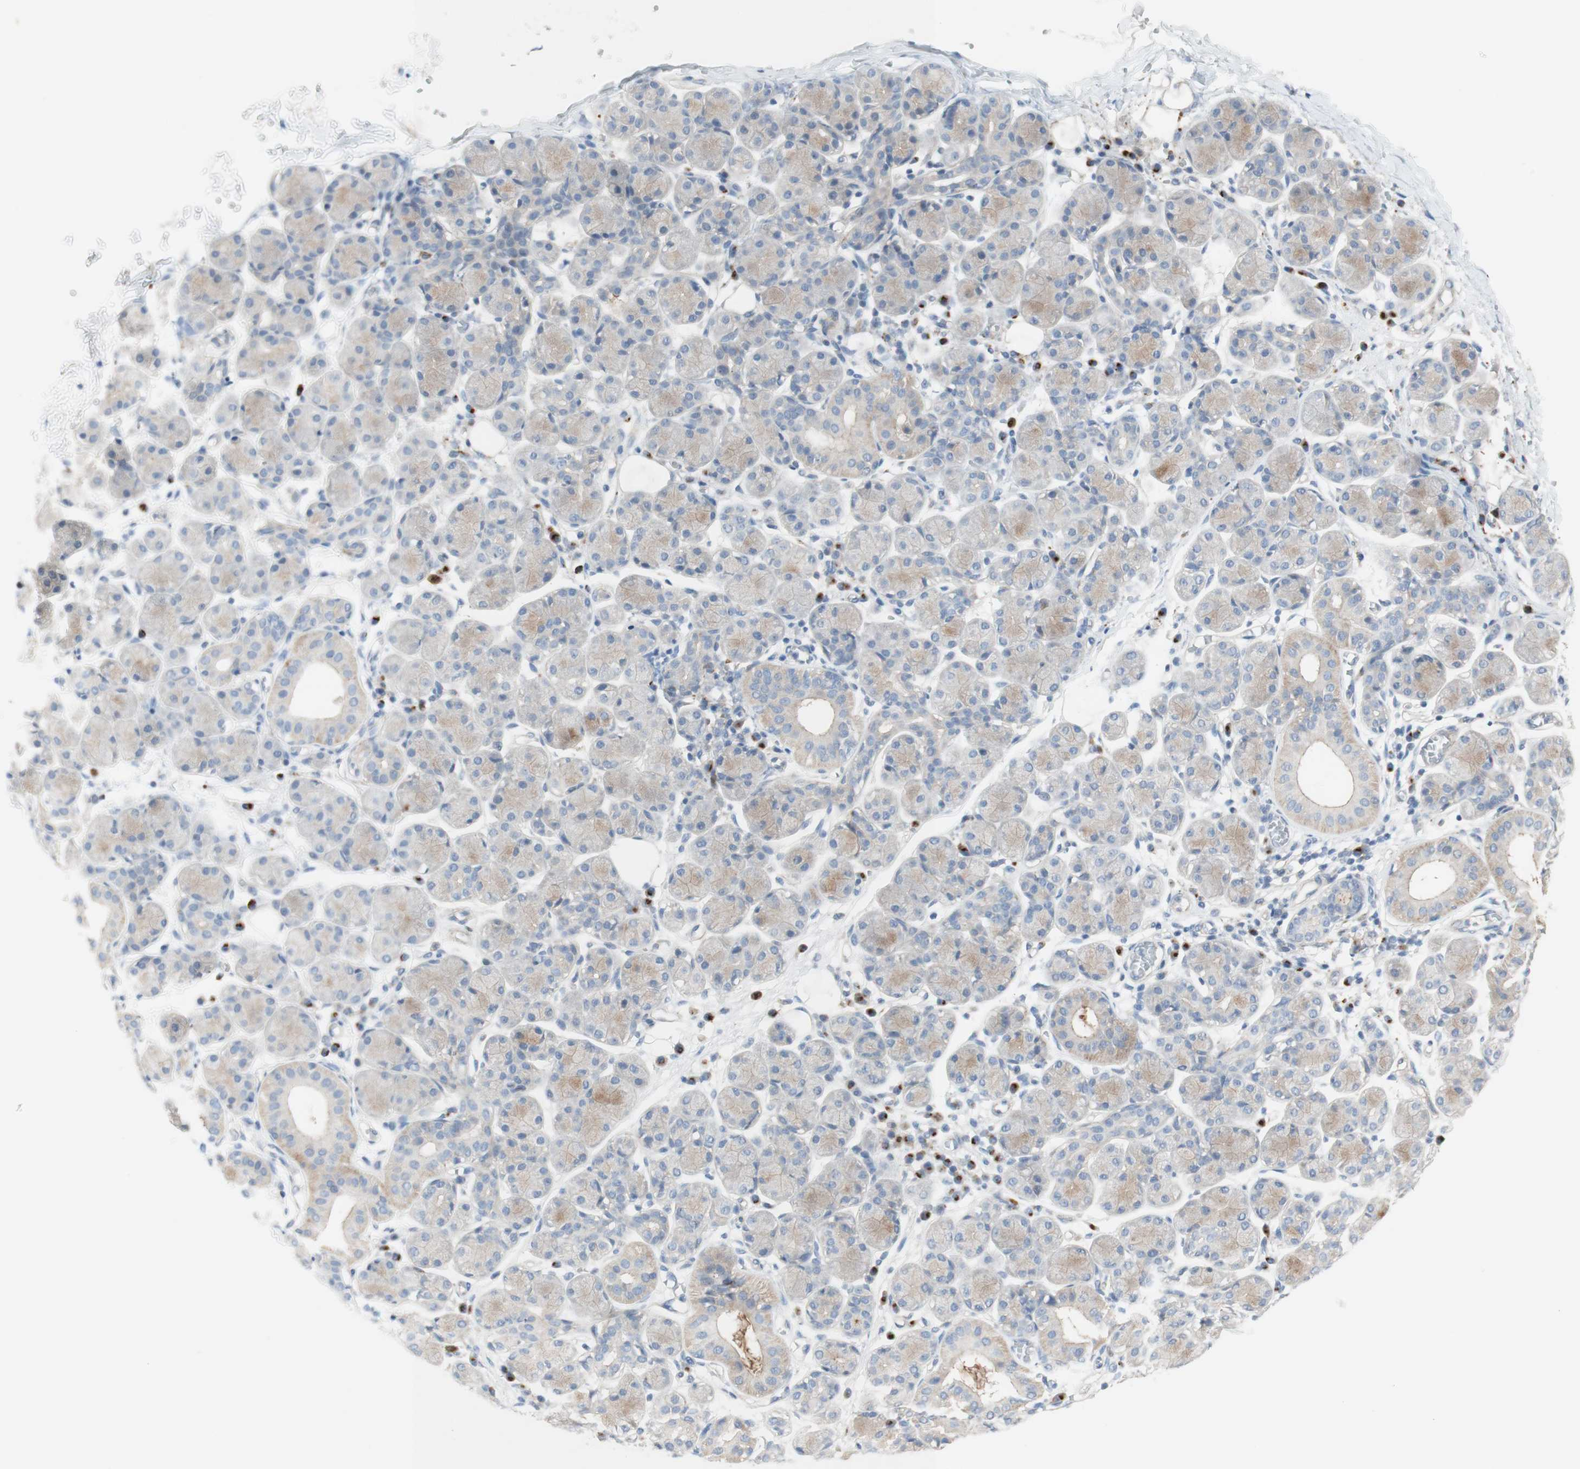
{"staining": {"intensity": "weak", "quantity": ">75%", "location": "cytoplasmic/membranous"}, "tissue": "salivary gland", "cell_type": "Glandular cells", "image_type": "normal", "snomed": [{"axis": "morphology", "description": "Normal tissue, NOS"}, {"axis": "morphology", "description": "Inflammation, NOS"}, {"axis": "topography", "description": "Lymph node"}, {"axis": "topography", "description": "Salivary gland"}], "caption": "Protein staining by IHC reveals weak cytoplasmic/membranous staining in about >75% of glandular cells in normal salivary gland.", "gene": "MANEA", "patient": {"sex": "male", "age": 3}}